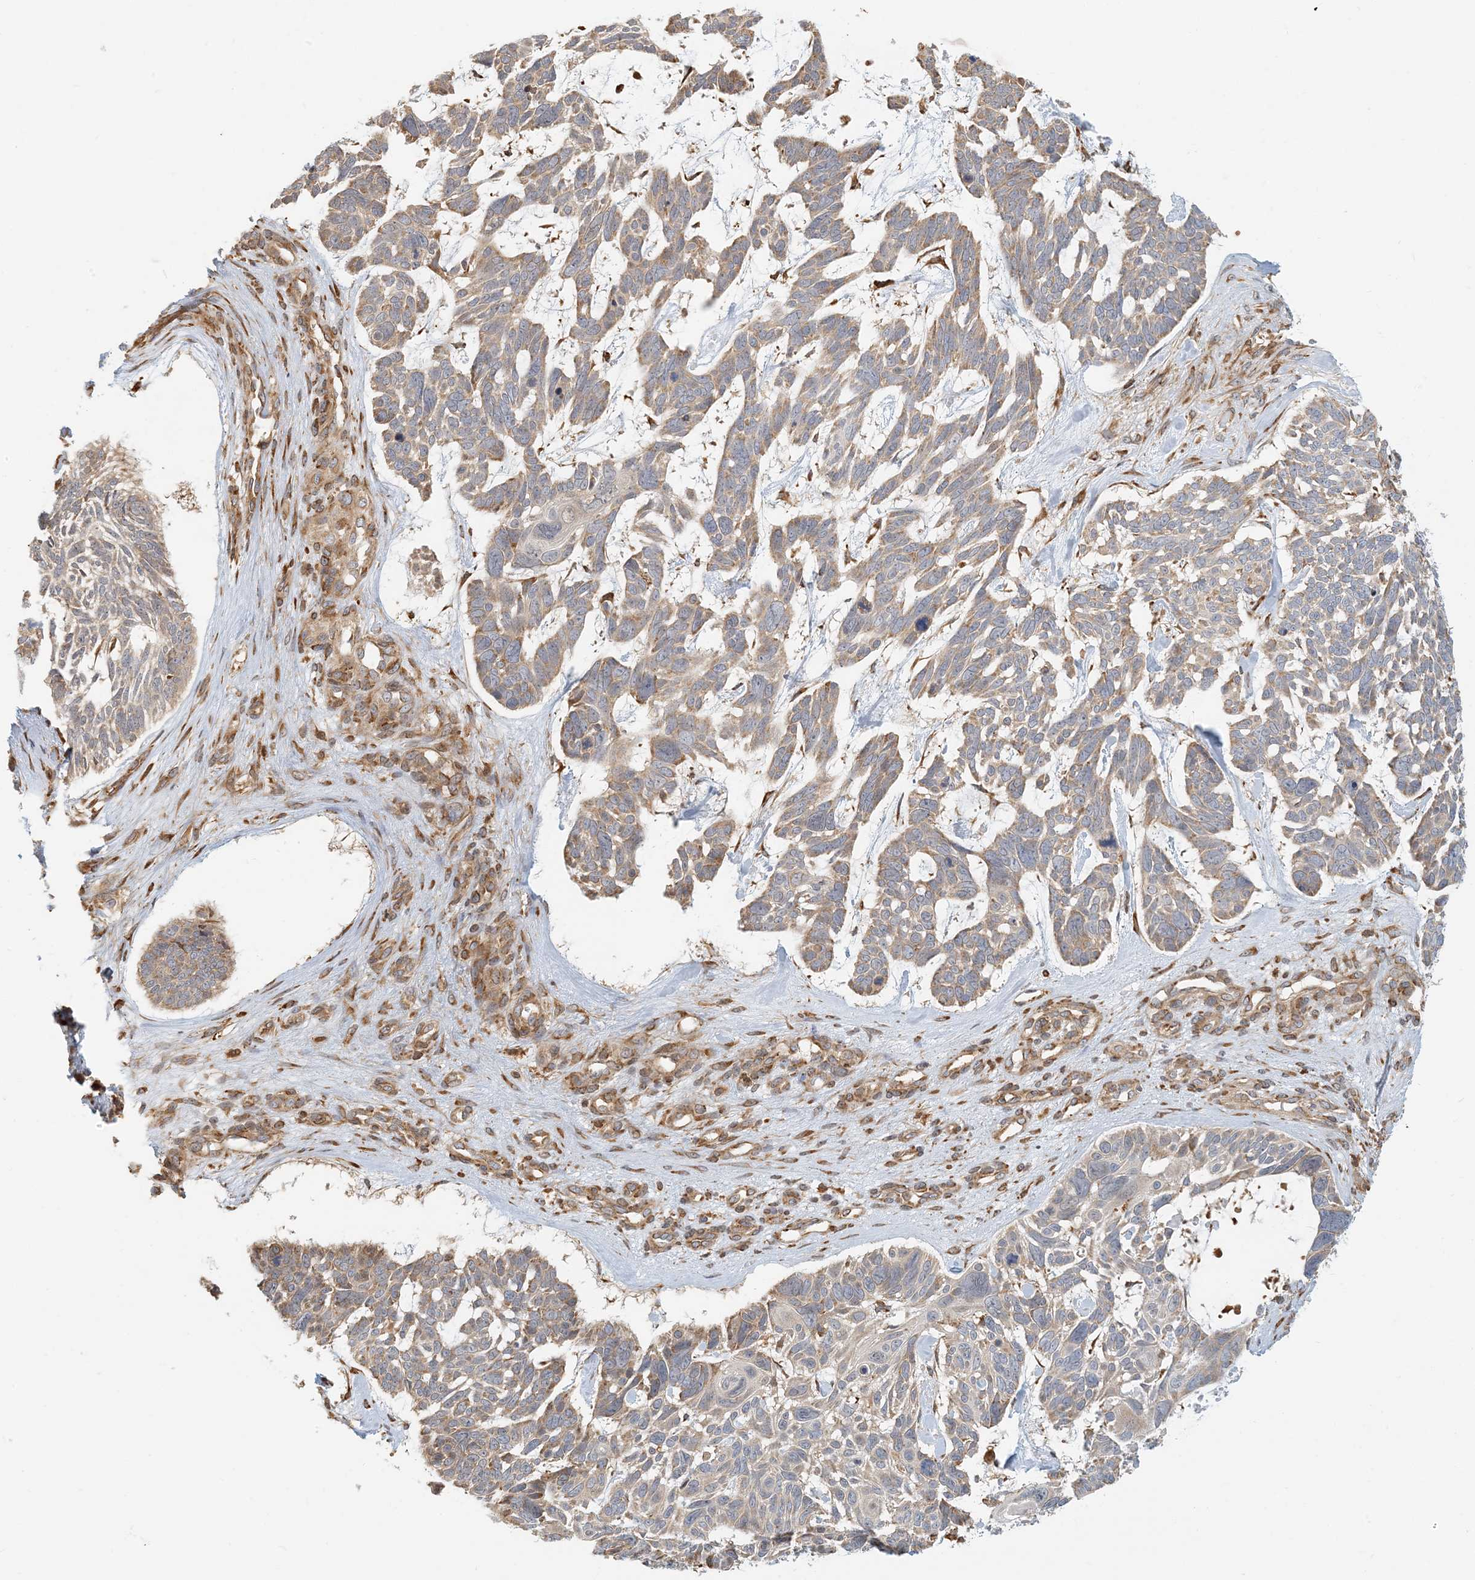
{"staining": {"intensity": "weak", "quantity": ">75%", "location": "cytoplasmic/membranous"}, "tissue": "skin cancer", "cell_type": "Tumor cells", "image_type": "cancer", "snomed": [{"axis": "morphology", "description": "Basal cell carcinoma"}, {"axis": "topography", "description": "Skin"}], "caption": "About >75% of tumor cells in human skin cancer (basal cell carcinoma) display weak cytoplasmic/membranous protein expression as visualized by brown immunohistochemical staining.", "gene": "HNMT", "patient": {"sex": "male", "age": 88}}